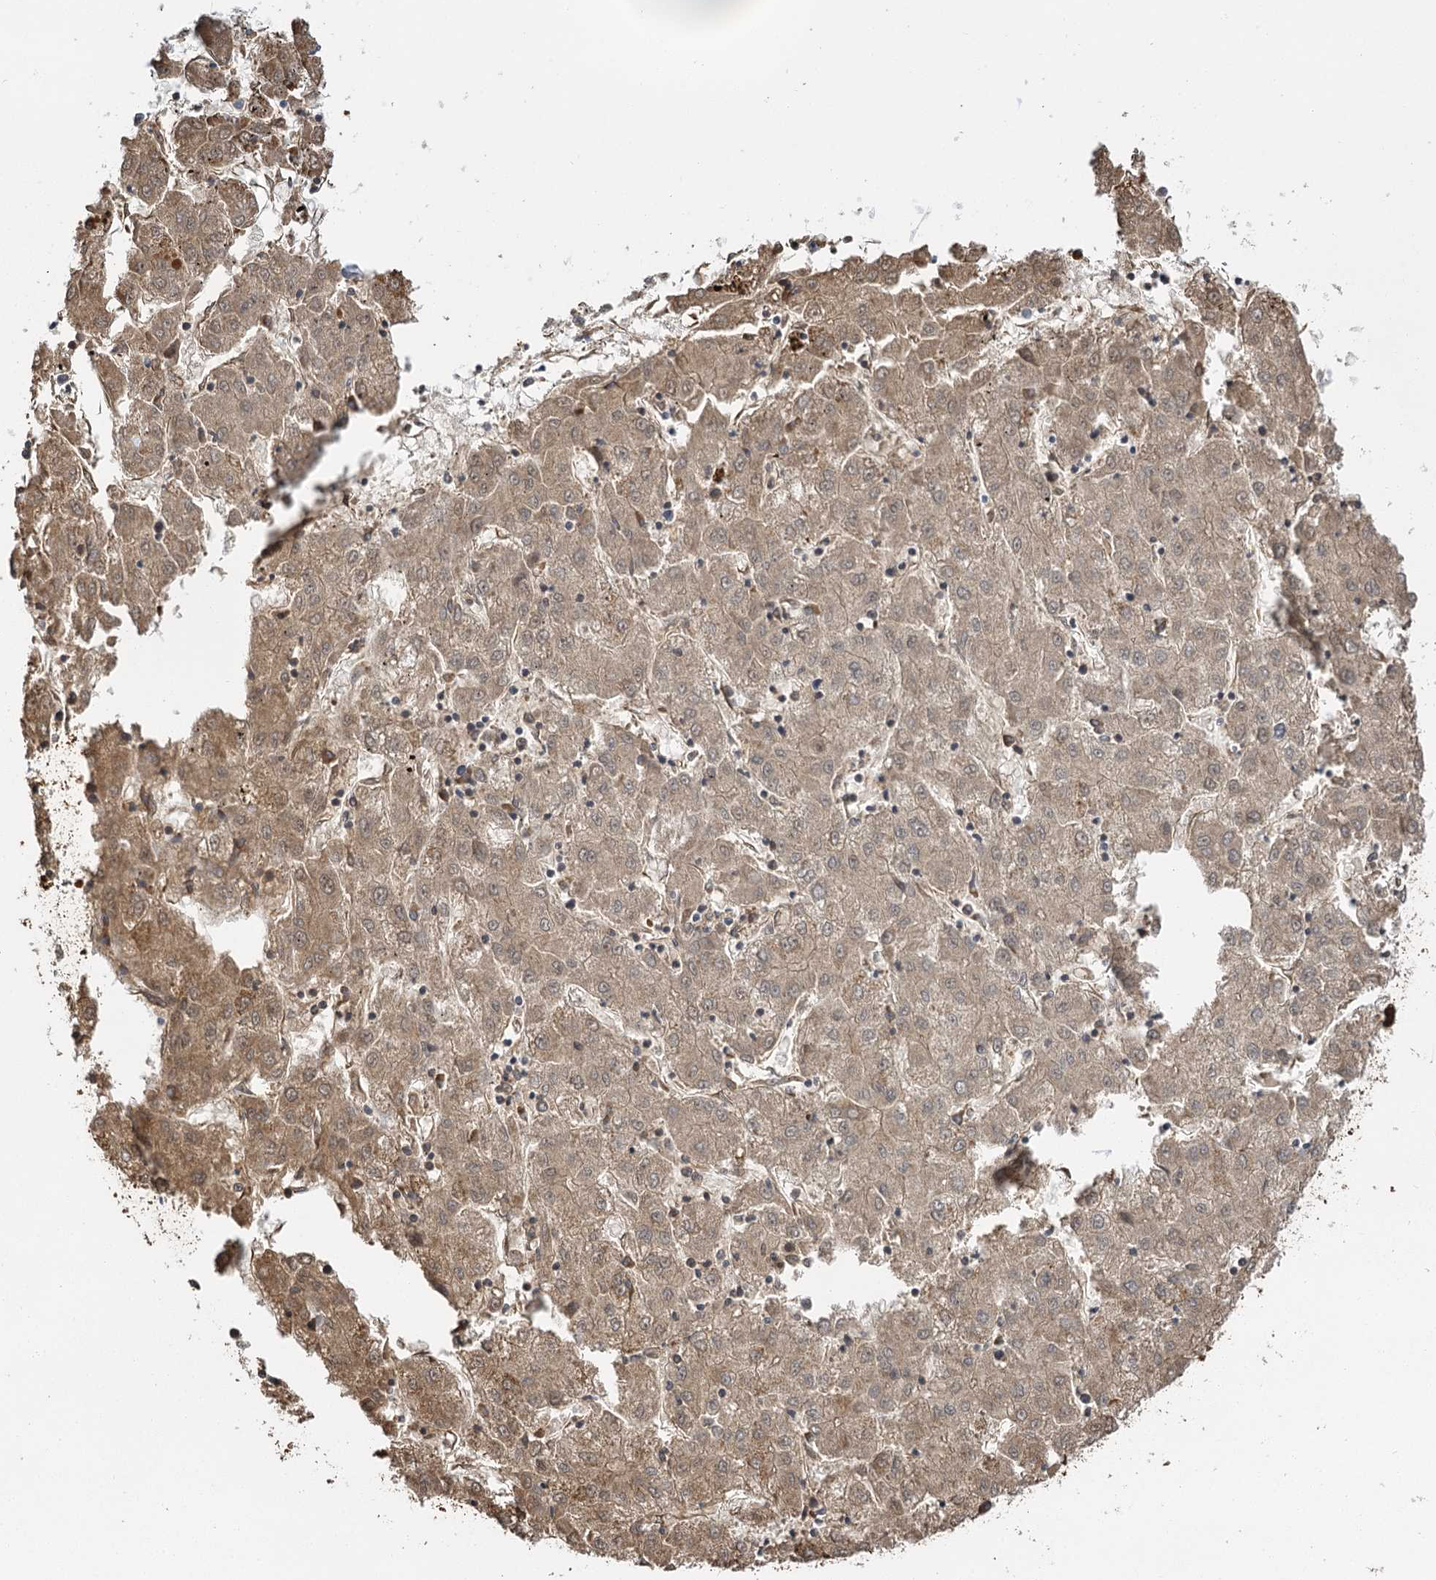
{"staining": {"intensity": "moderate", "quantity": "<25%", "location": "cytoplasmic/membranous"}, "tissue": "liver cancer", "cell_type": "Tumor cells", "image_type": "cancer", "snomed": [{"axis": "morphology", "description": "Carcinoma, Hepatocellular, NOS"}, {"axis": "topography", "description": "Liver"}], "caption": "A brown stain highlights moderate cytoplasmic/membranous positivity of a protein in human liver hepatocellular carcinoma tumor cells.", "gene": "IL11RA", "patient": {"sex": "male", "age": 72}}